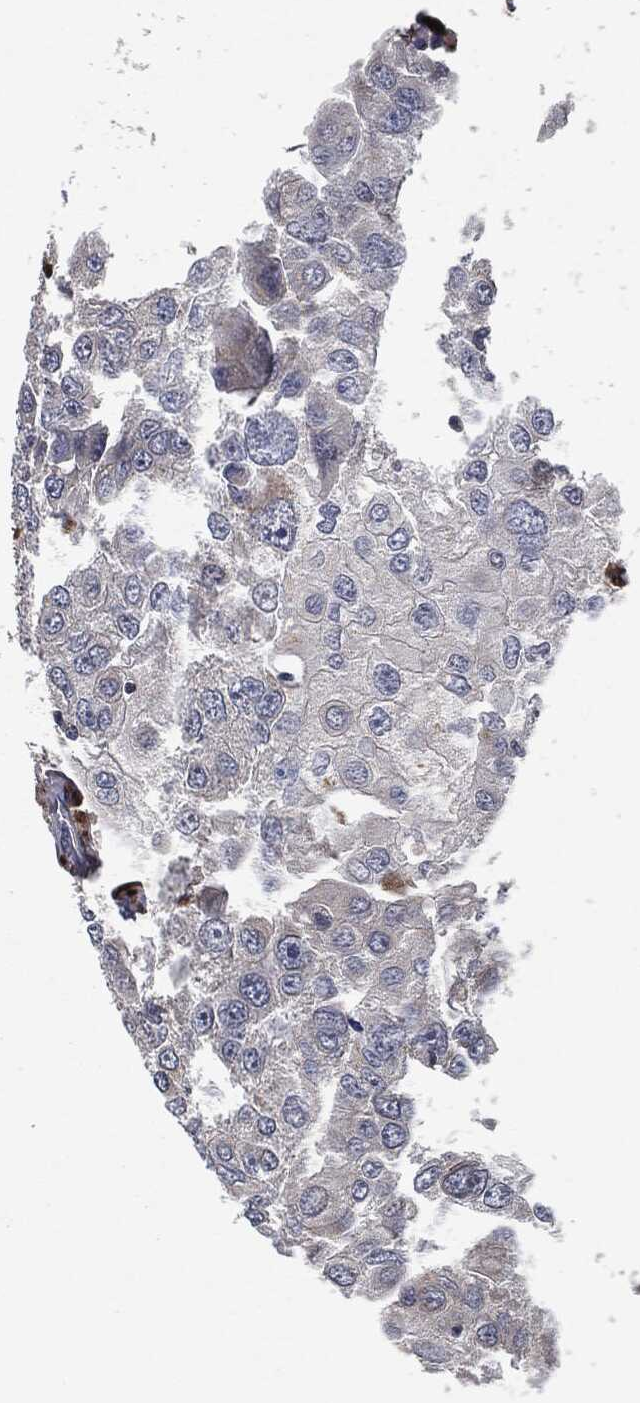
{"staining": {"intensity": "negative", "quantity": "none", "location": "none"}, "tissue": "breast cancer", "cell_type": "Tumor cells", "image_type": "cancer", "snomed": [{"axis": "morphology", "description": "Duct carcinoma"}, {"axis": "topography", "description": "Breast"}], "caption": "Immunohistochemistry (IHC) image of neoplastic tissue: human breast infiltrating ductal carcinoma stained with DAB displays no significant protein staining in tumor cells.", "gene": "SLC31A2", "patient": {"sex": "female", "age": 27}}